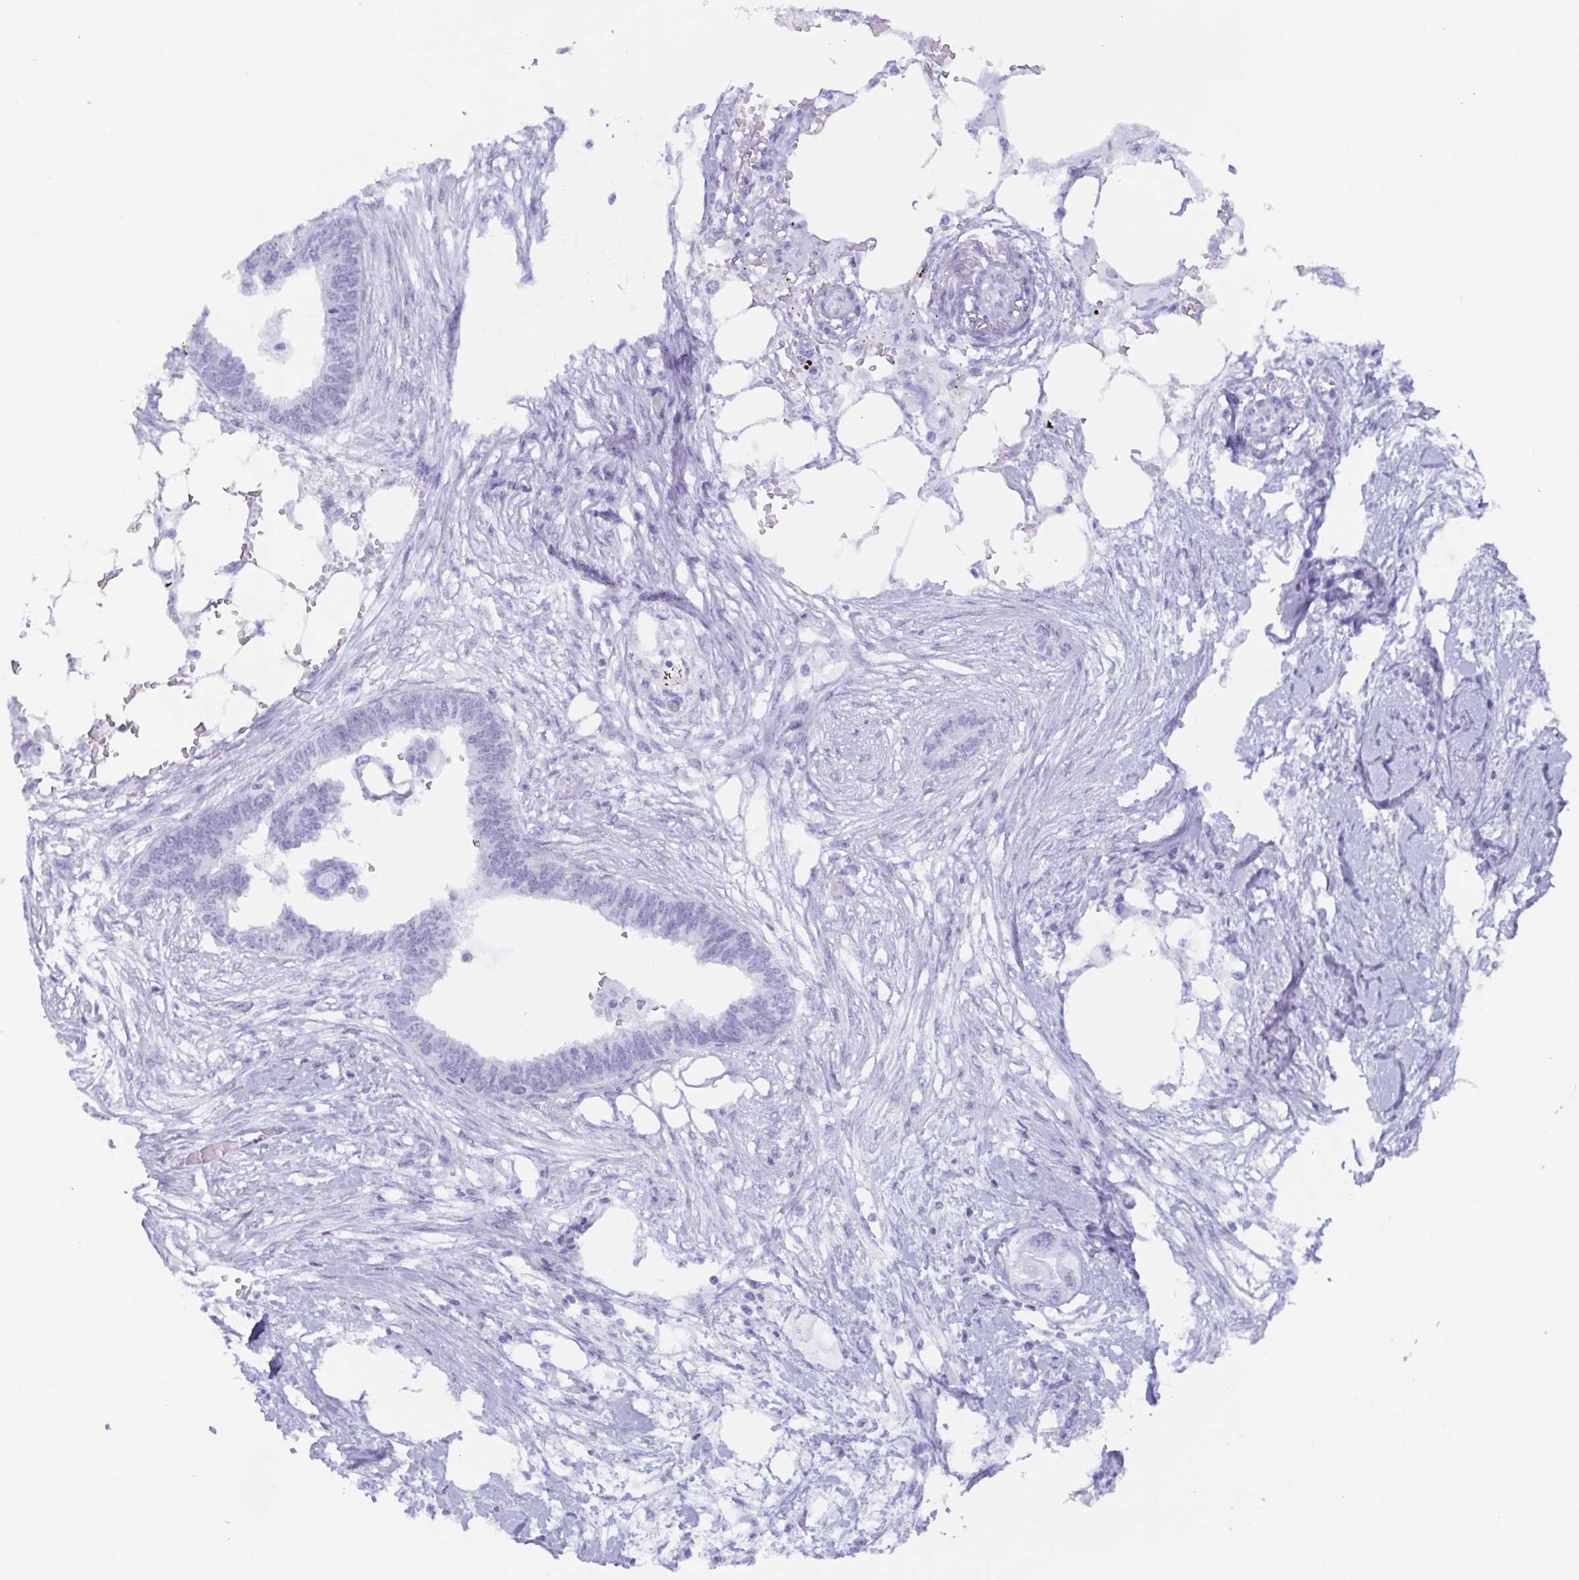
{"staining": {"intensity": "negative", "quantity": "none", "location": "none"}, "tissue": "endometrial cancer", "cell_type": "Tumor cells", "image_type": "cancer", "snomed": [{"axis": "morphology", "description": "Adenocarcinoma, NOS"}, {"axis": "morphology", "description": "Adenocarcinoma, metastatic, NOS"}, {"axis": "topography", "description": "Adipose tissue"}, {"axis": "topography", "description": "Endometrium"}], "caption": "Image shows no significant protein staining in tumor cells of endometrial cancer.", "gene": "BPI", "patient": {"sex": "female", "age": 67}}